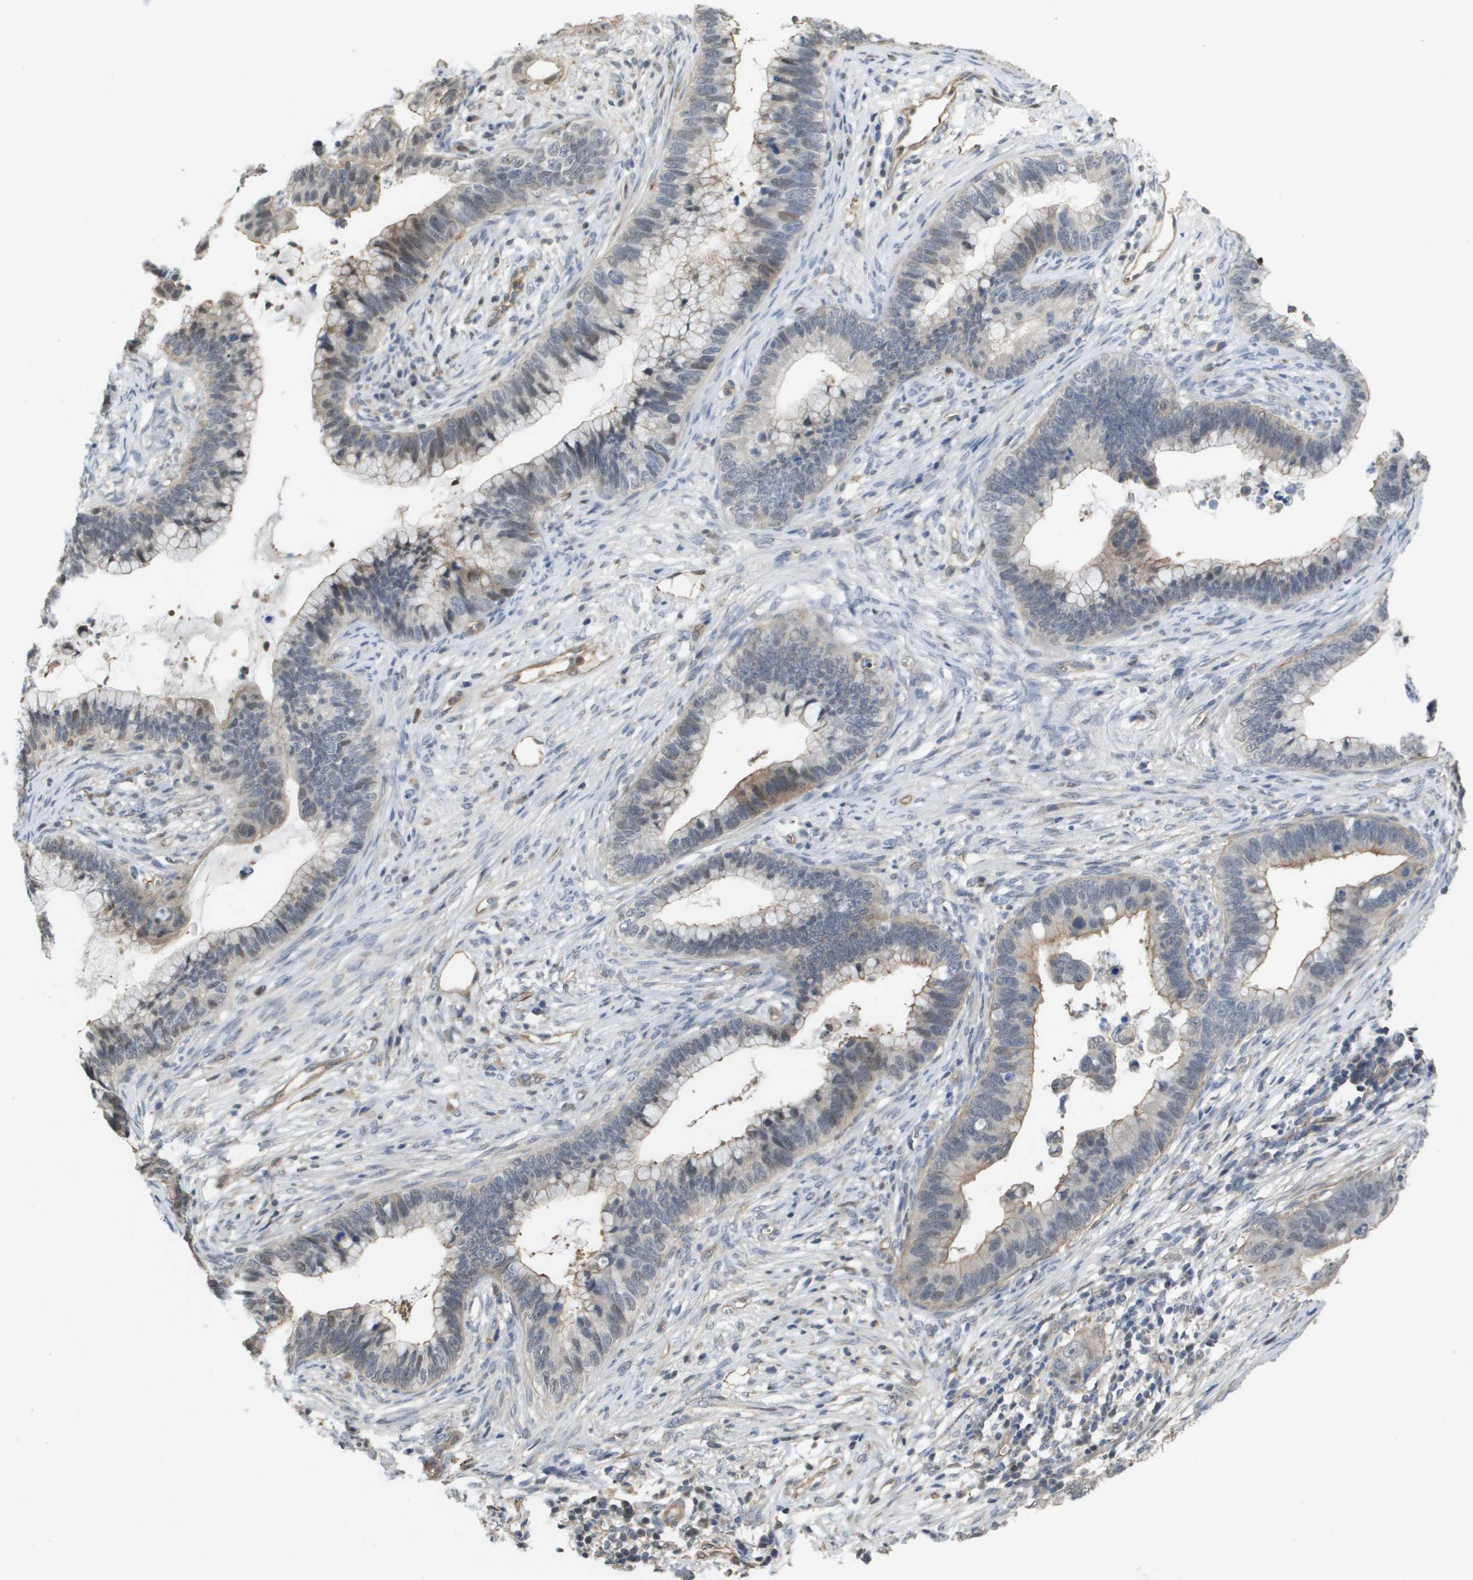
{"staining": {"intensity": "negative", "quantity": "none", "location": "none"}, "tissue": "cervical cancer", "cell_type": "Tumor cells", "image_type": "cancer", "snomed": [{"axis": "morphology", "description": "Adenocarcinoma, NOS"}, {"axis": "topography", "description": "Cervix"}], "caption": "DAB immunohistochemical staining of cervical cancer demonstrates no significant staining in tumor cells.", "gene": "RNF112", "patient": {"sex": "female", "age": 44}}